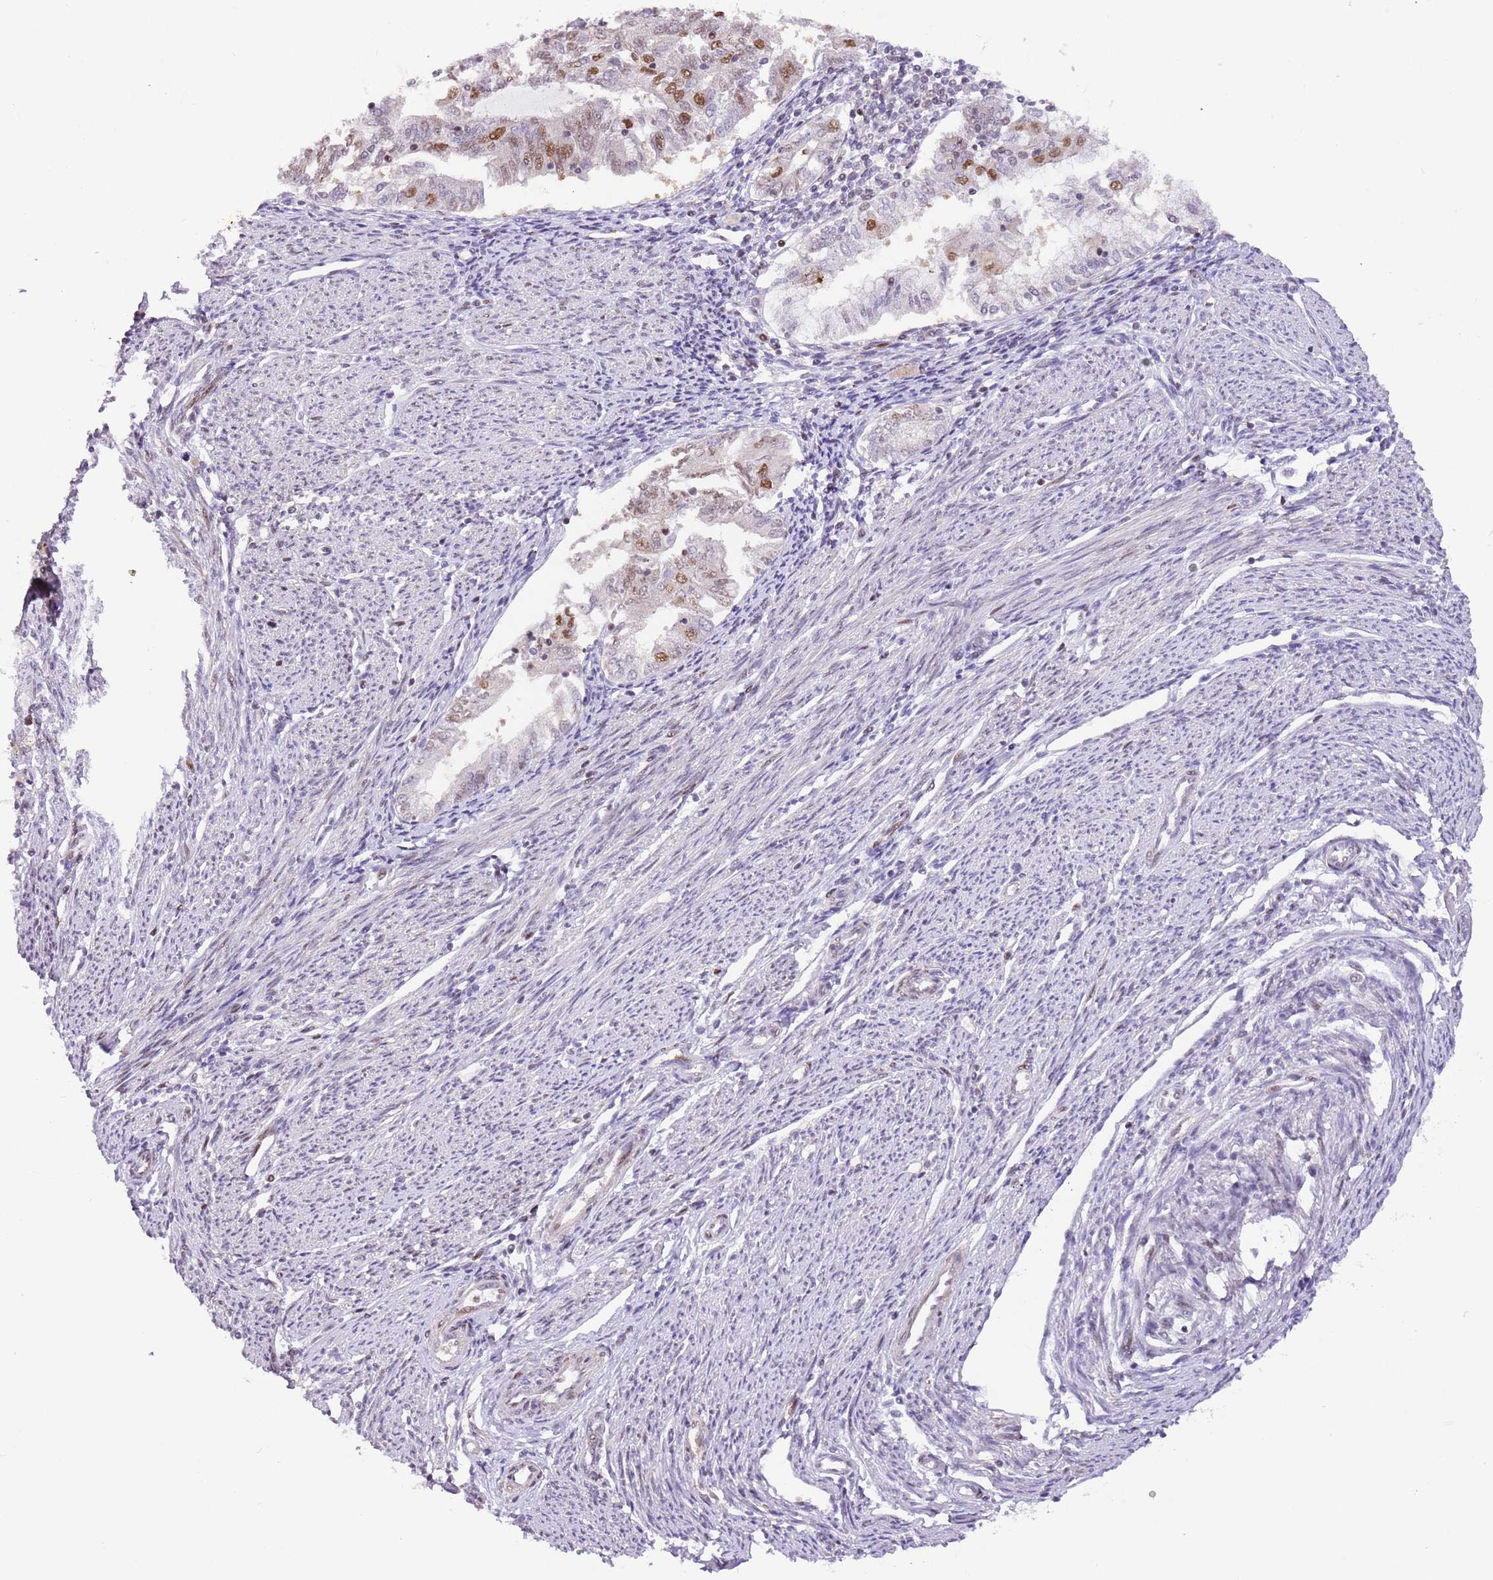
{"staining": {"intensity": "moderate", "quantity": "25%-75%", "location": "nuclear"}, "tissue": "endometrial cancer", "cell_type": "Tumor cells", "image_type": "cancer", "snomed": [{"axis": "morphology", "description": "Adenocarcinoma, NOS"}, {"axis": "topography", "description": "Endometrium"}], "caption": "The immunohistochemical stain labels moderate nuclear staining in tumor cells of endometrial cancer (adenocarcinoma) tissue.", "gene": "RFK", "patient": {"sex": "female", "age": 79}}